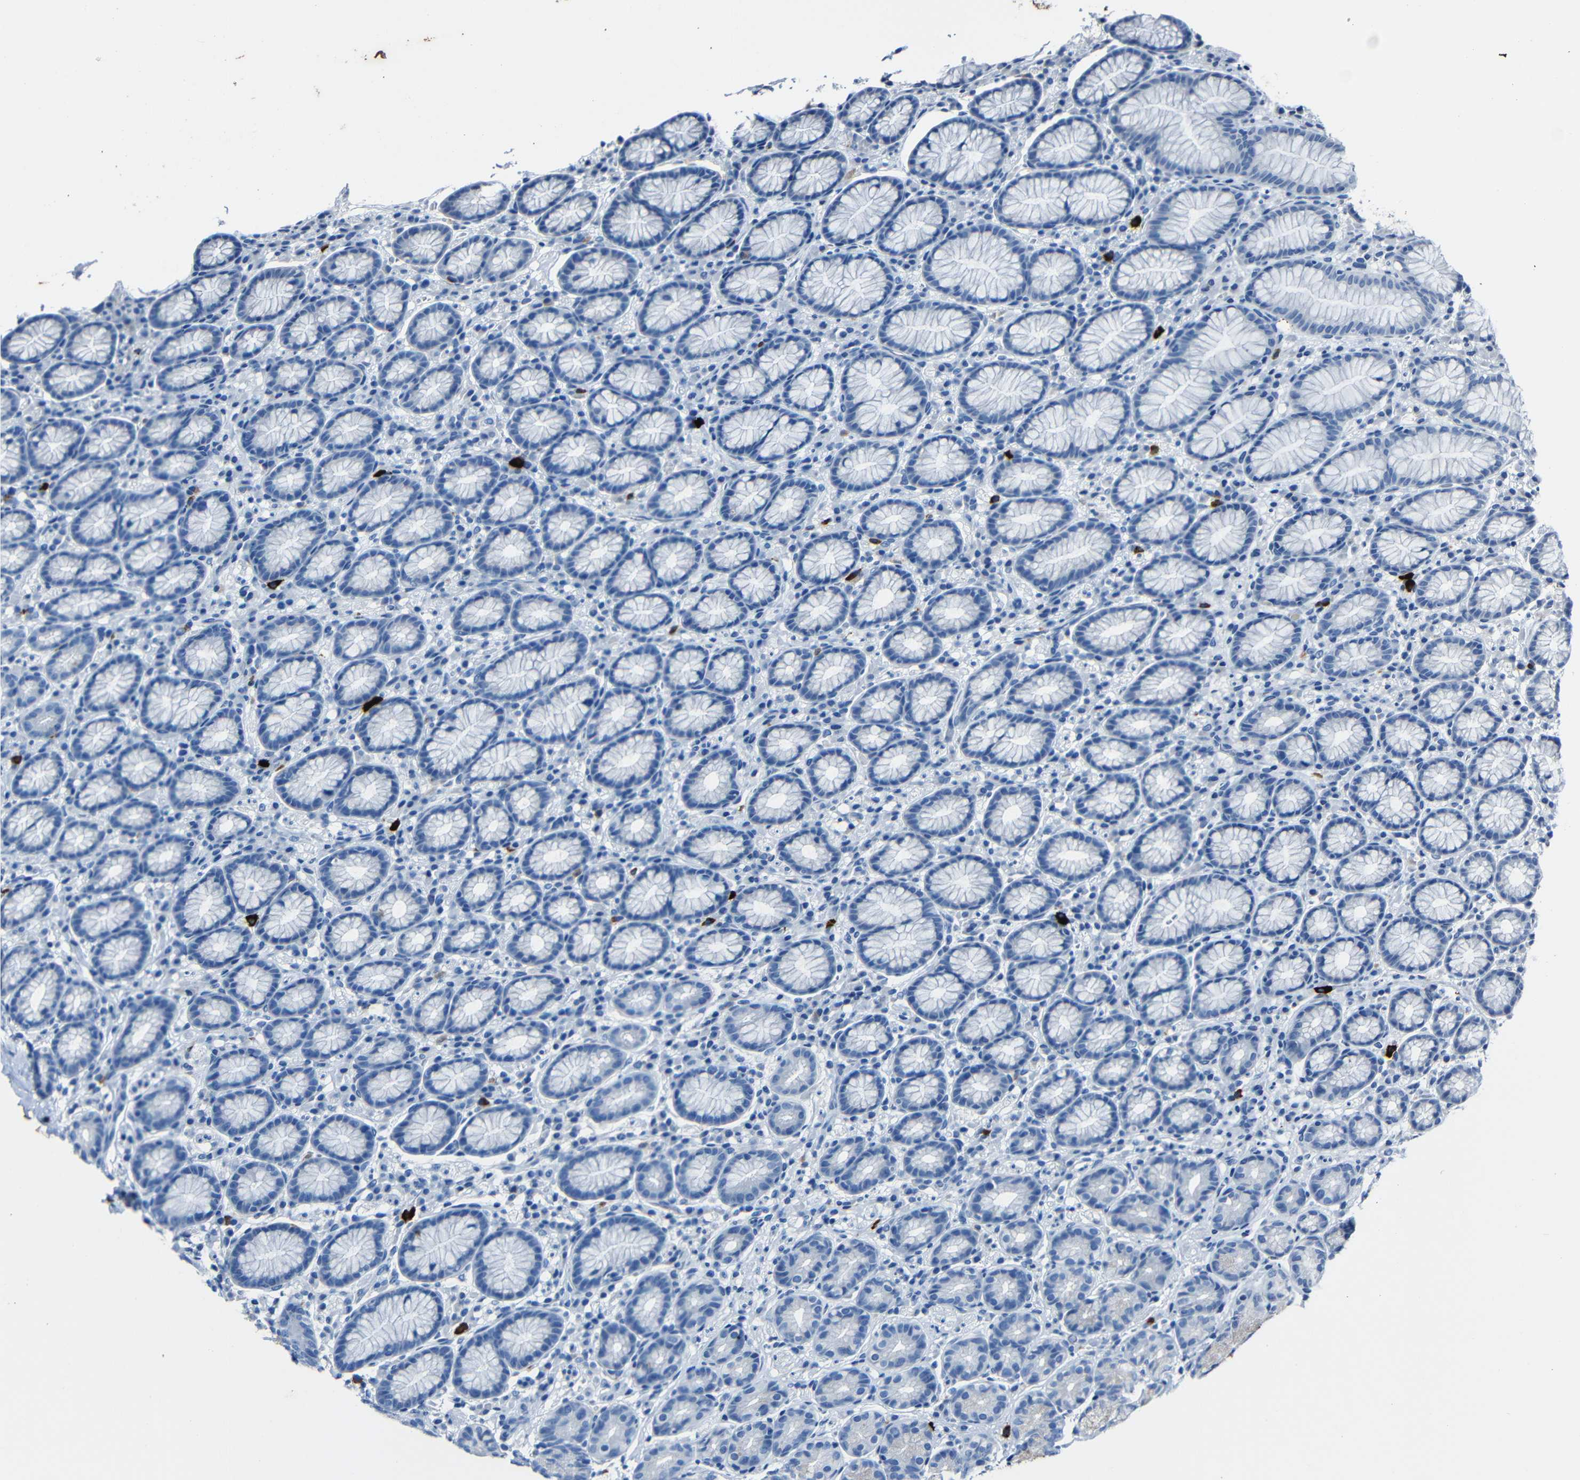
{"staining": {"intensity": "negative", "quantity": "none", "location": "none"}, "tissue": "stomach", "cell_type": "Glandular cells", "image_type": "normal", "snomed": [{"axis": "morphology", "description": "Normal tissue, NOS"}, {"axis": "topography", "description": "Stomach, lower"}], "caption": "DAB (3,3'-diaminobenzidine) immunohistochemical staining of benign human stomach reveals no significant expression in glandular cells. (DAB IHC with hematoxylin counter stain).", "gene": "CLDN11", "patient": {"sex": "male", "age": 52}}